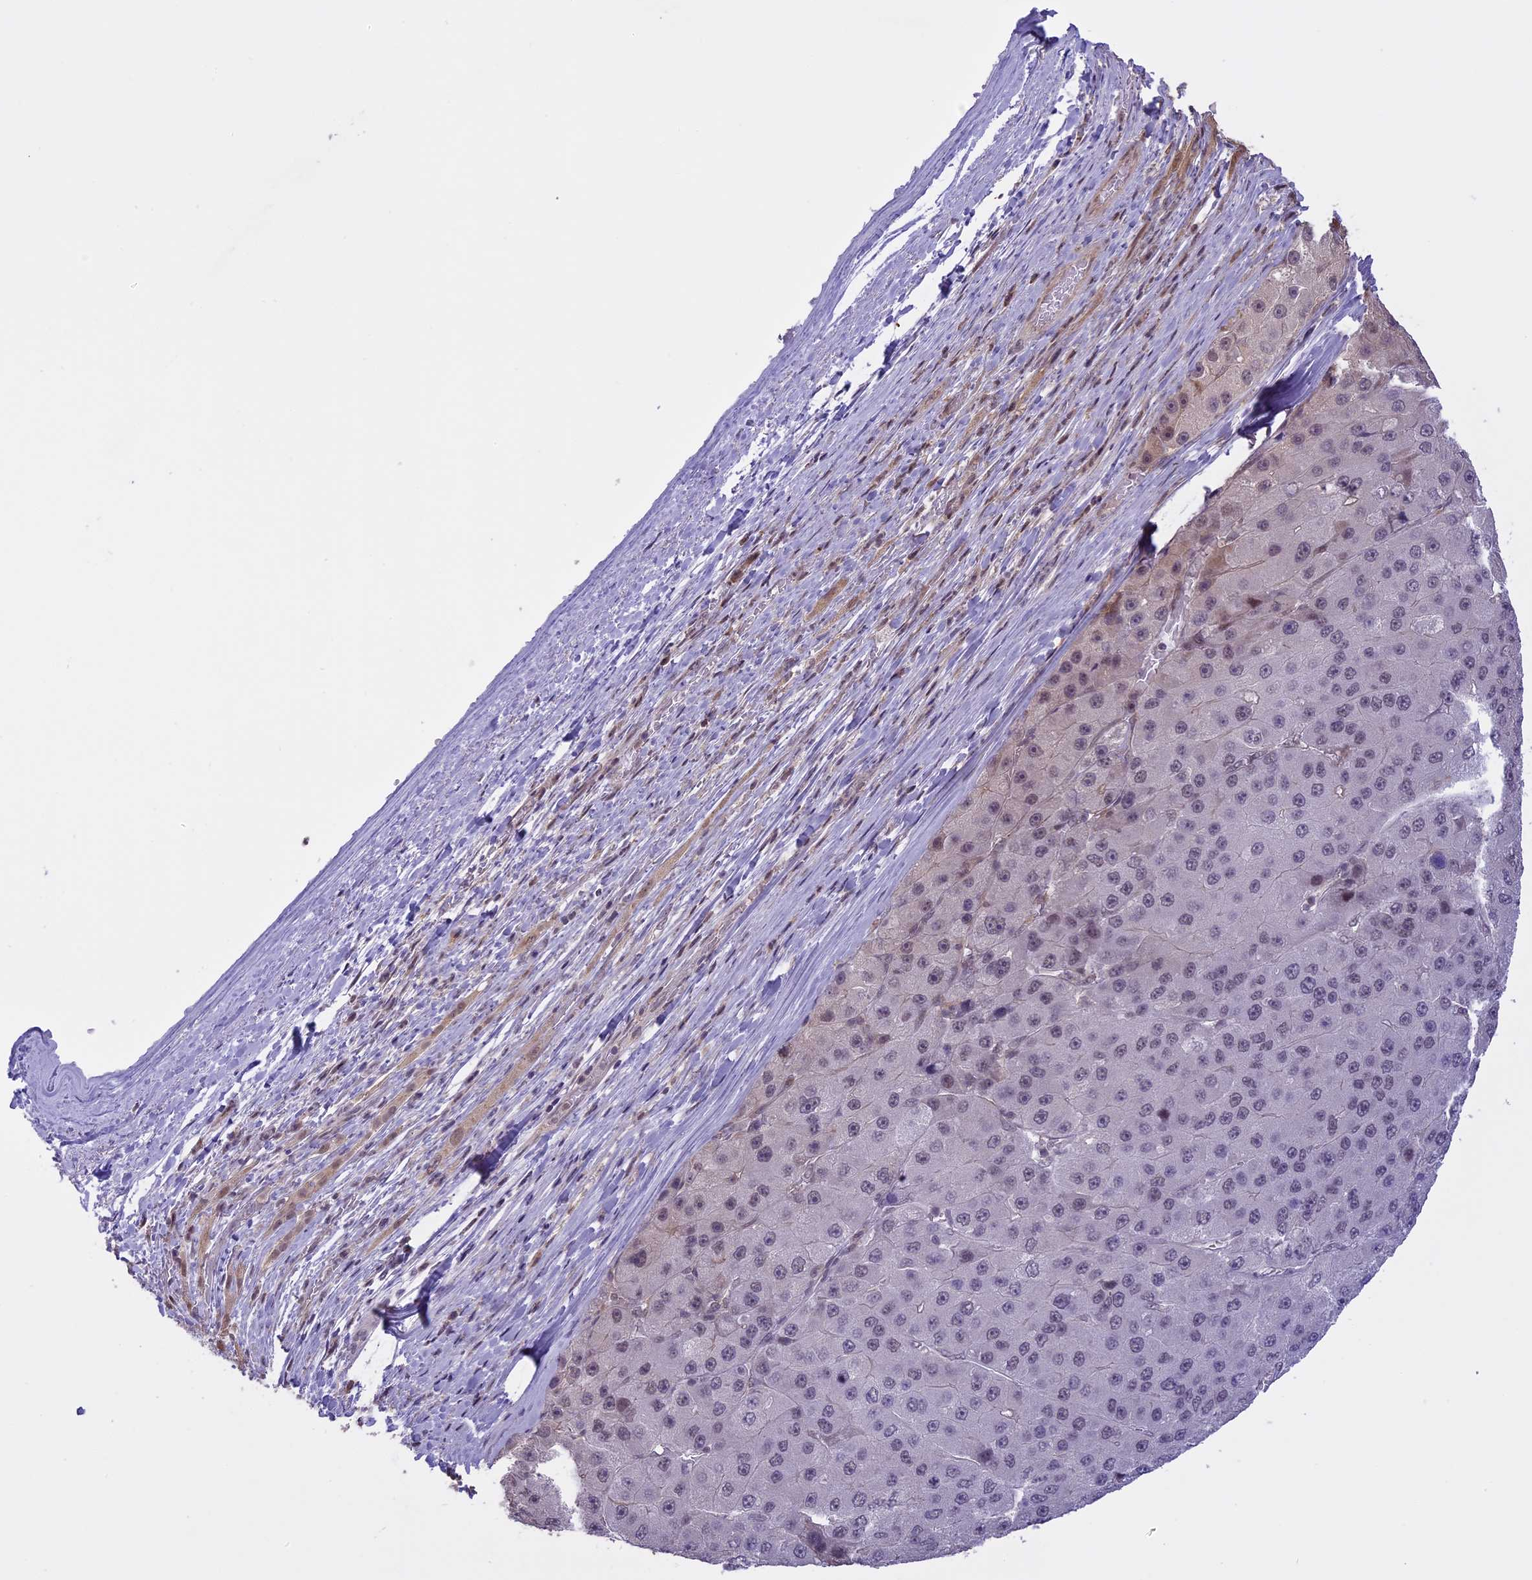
{"staining": {"intensity": "weak", "quantity": "<25%", "location": "nuclear"}, "tissue": "liver cancer", "cell_type": "Tumor cells", "image_type": "cancer", "snomed": [{"axis": "morphology", "description": "Carcinoma, Hepatocellular, NOS"}, {"axis": "topography", "description": "Liver"}], "caption": "Tumor cells are negative for protein expression in human liver cancer.", "gene": "TIGD7", "patient": {"sex": "female", "age": 73}}